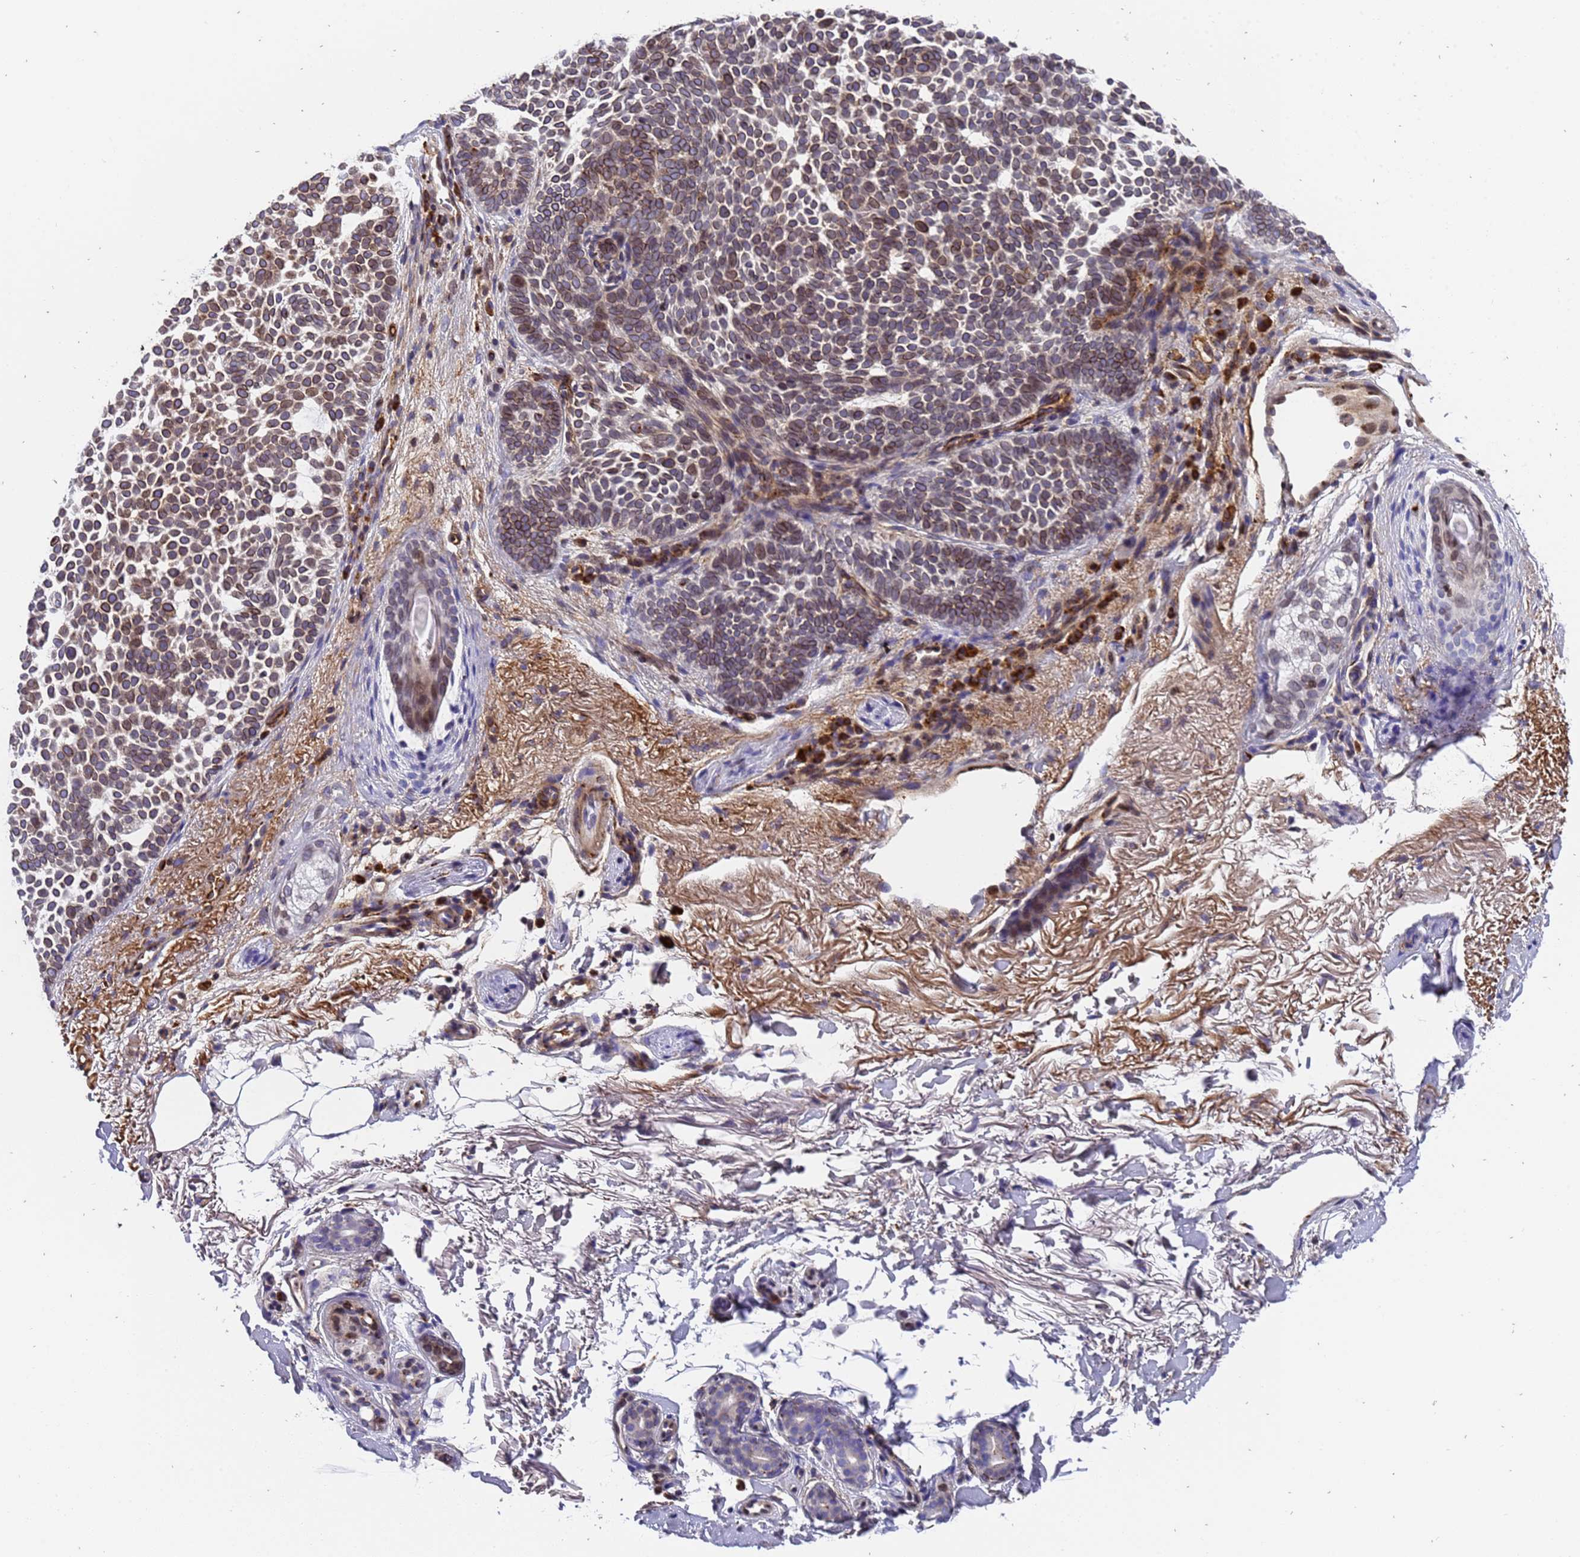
{"staining": {"intensity": "moderate", "quantity": "25%-75%", "location": "cytoplasmic/membranous,nuclear"}, "tissue": "skin cancer", "cell_type": "Tumor cells", "image_type": "cancer", "snomed": [{"axis": "morphology", "description": "Basal cell carcinoma"}, {"axis": "topography", "description": "Skin"}], "caption": "Immunohistochemical staining of human skin basal cell carcinoma displays moderate cytoplasmic/membranous and nuclear protein staining in approximately 25%-75% of tumor cells.", "gene": "IGFBP7", "patient": {"sex": "female", "age": 77}}